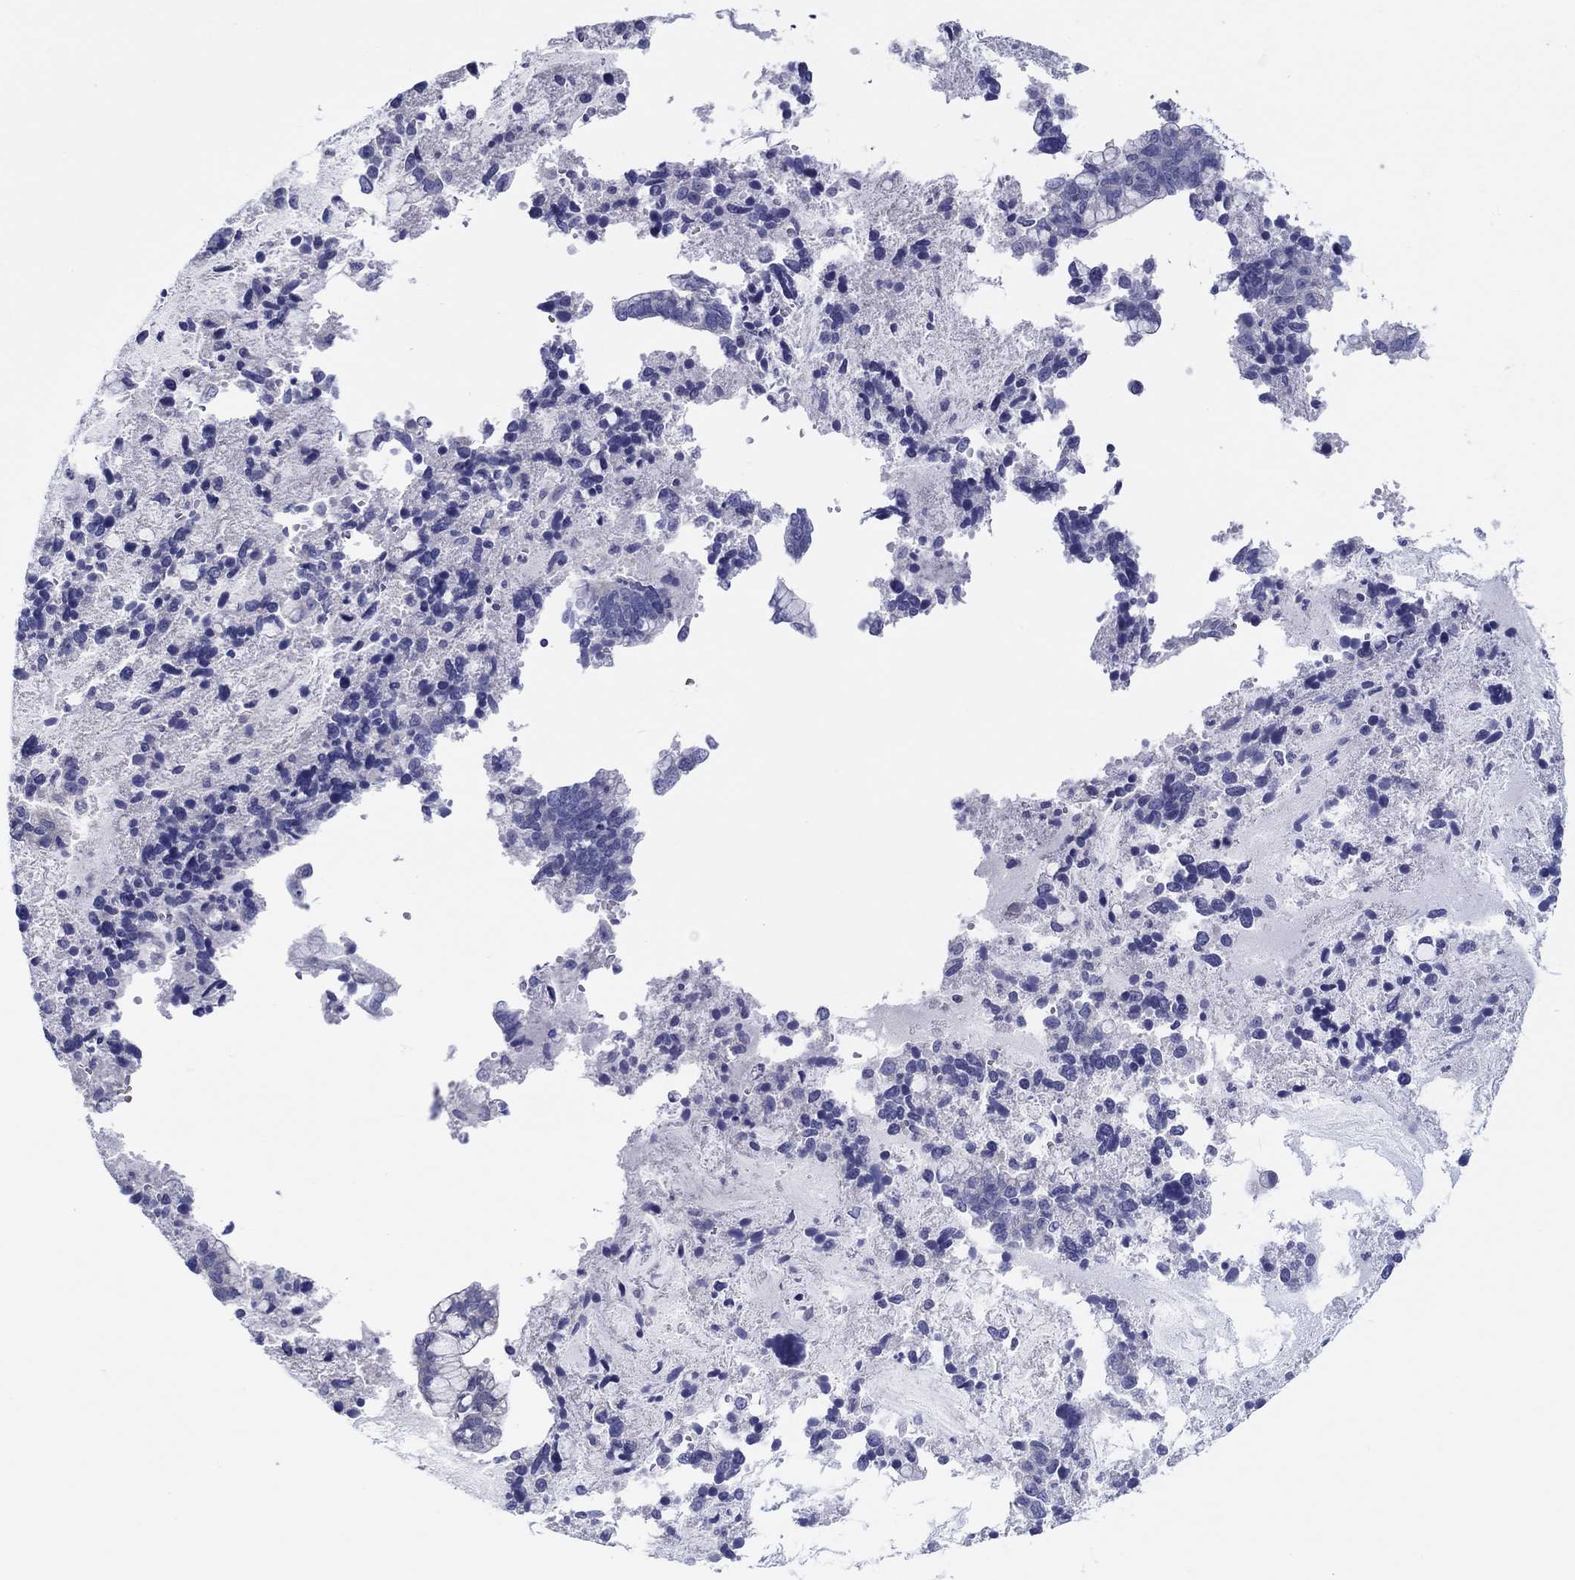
{"staining": {"intensity": "negative", "quantity": "none", "location": "none"}, "tissue": "cervical cancer", "cell_type": "Tumor cells", "image_type": "cancer", "snomed": [{"axis": "morphology", "description": "Adenocarcinoma, NOS"}, {"axis": "topography", "description": "Cervix"}], "caption": "This is an immunohistochemistry histopathology image of cervical adenocarcinoma. There is no expression in tumor cells.", "gene": "HAPLN4", "patient": {"sex": "female", "age": 44}}